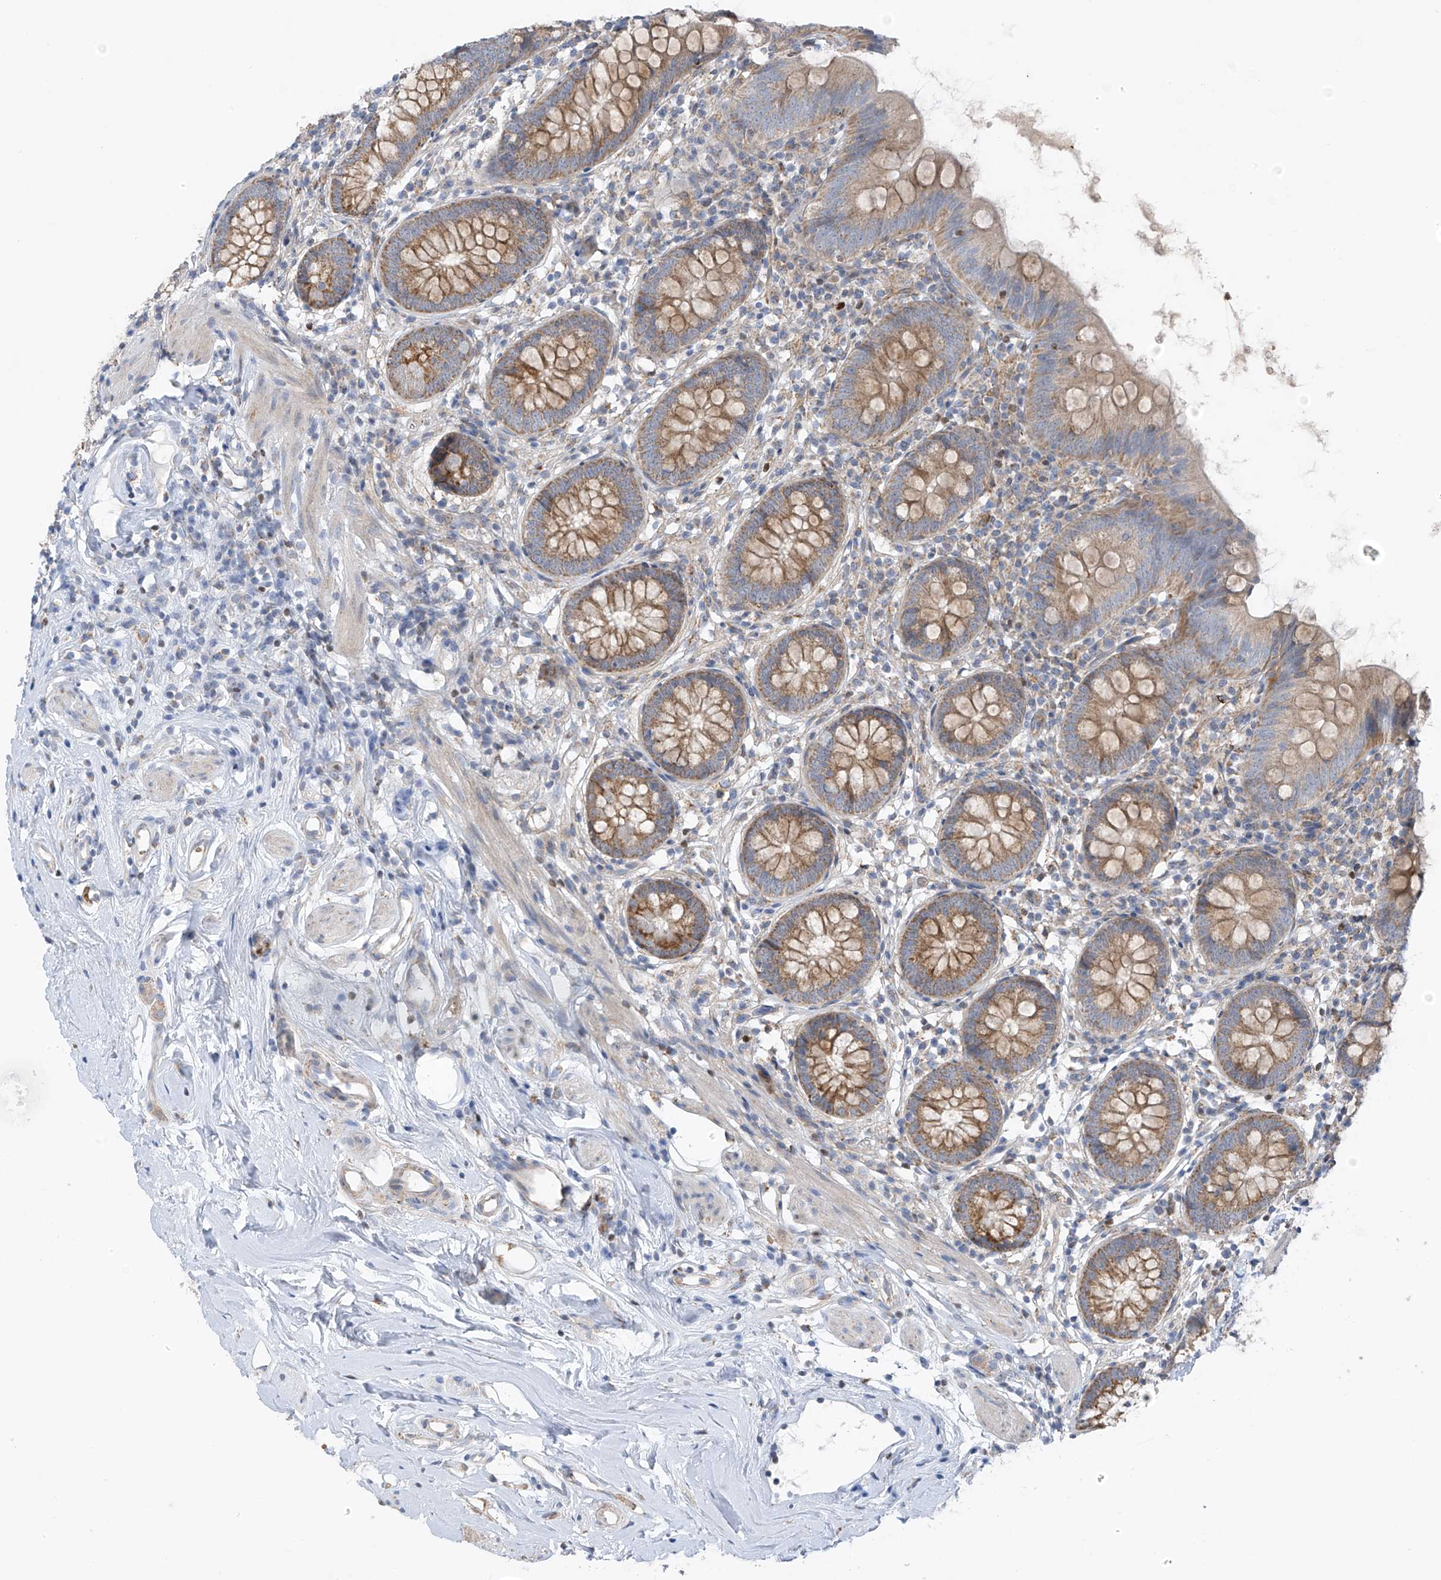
{"staining": {"intensity": "moderate", "quantity": ">75%", "location": "cytoplasmic/membranous"}, "tissue": "appendix", "cell_type": "Glandular cells", "image_type": "normal", "snomed": [{"axis": "morphology", "description": "Normal tissue, NOS"}, {"axis": "topography", "description": "Appendix"}], "caption": "Human appendix stained for a protein (brown) displays moderate cytoplasmic/membranous positive staining in about >75% of glandular cells.", "gene": "EOMES", "patient": {"sex": "female", "age": 62}}